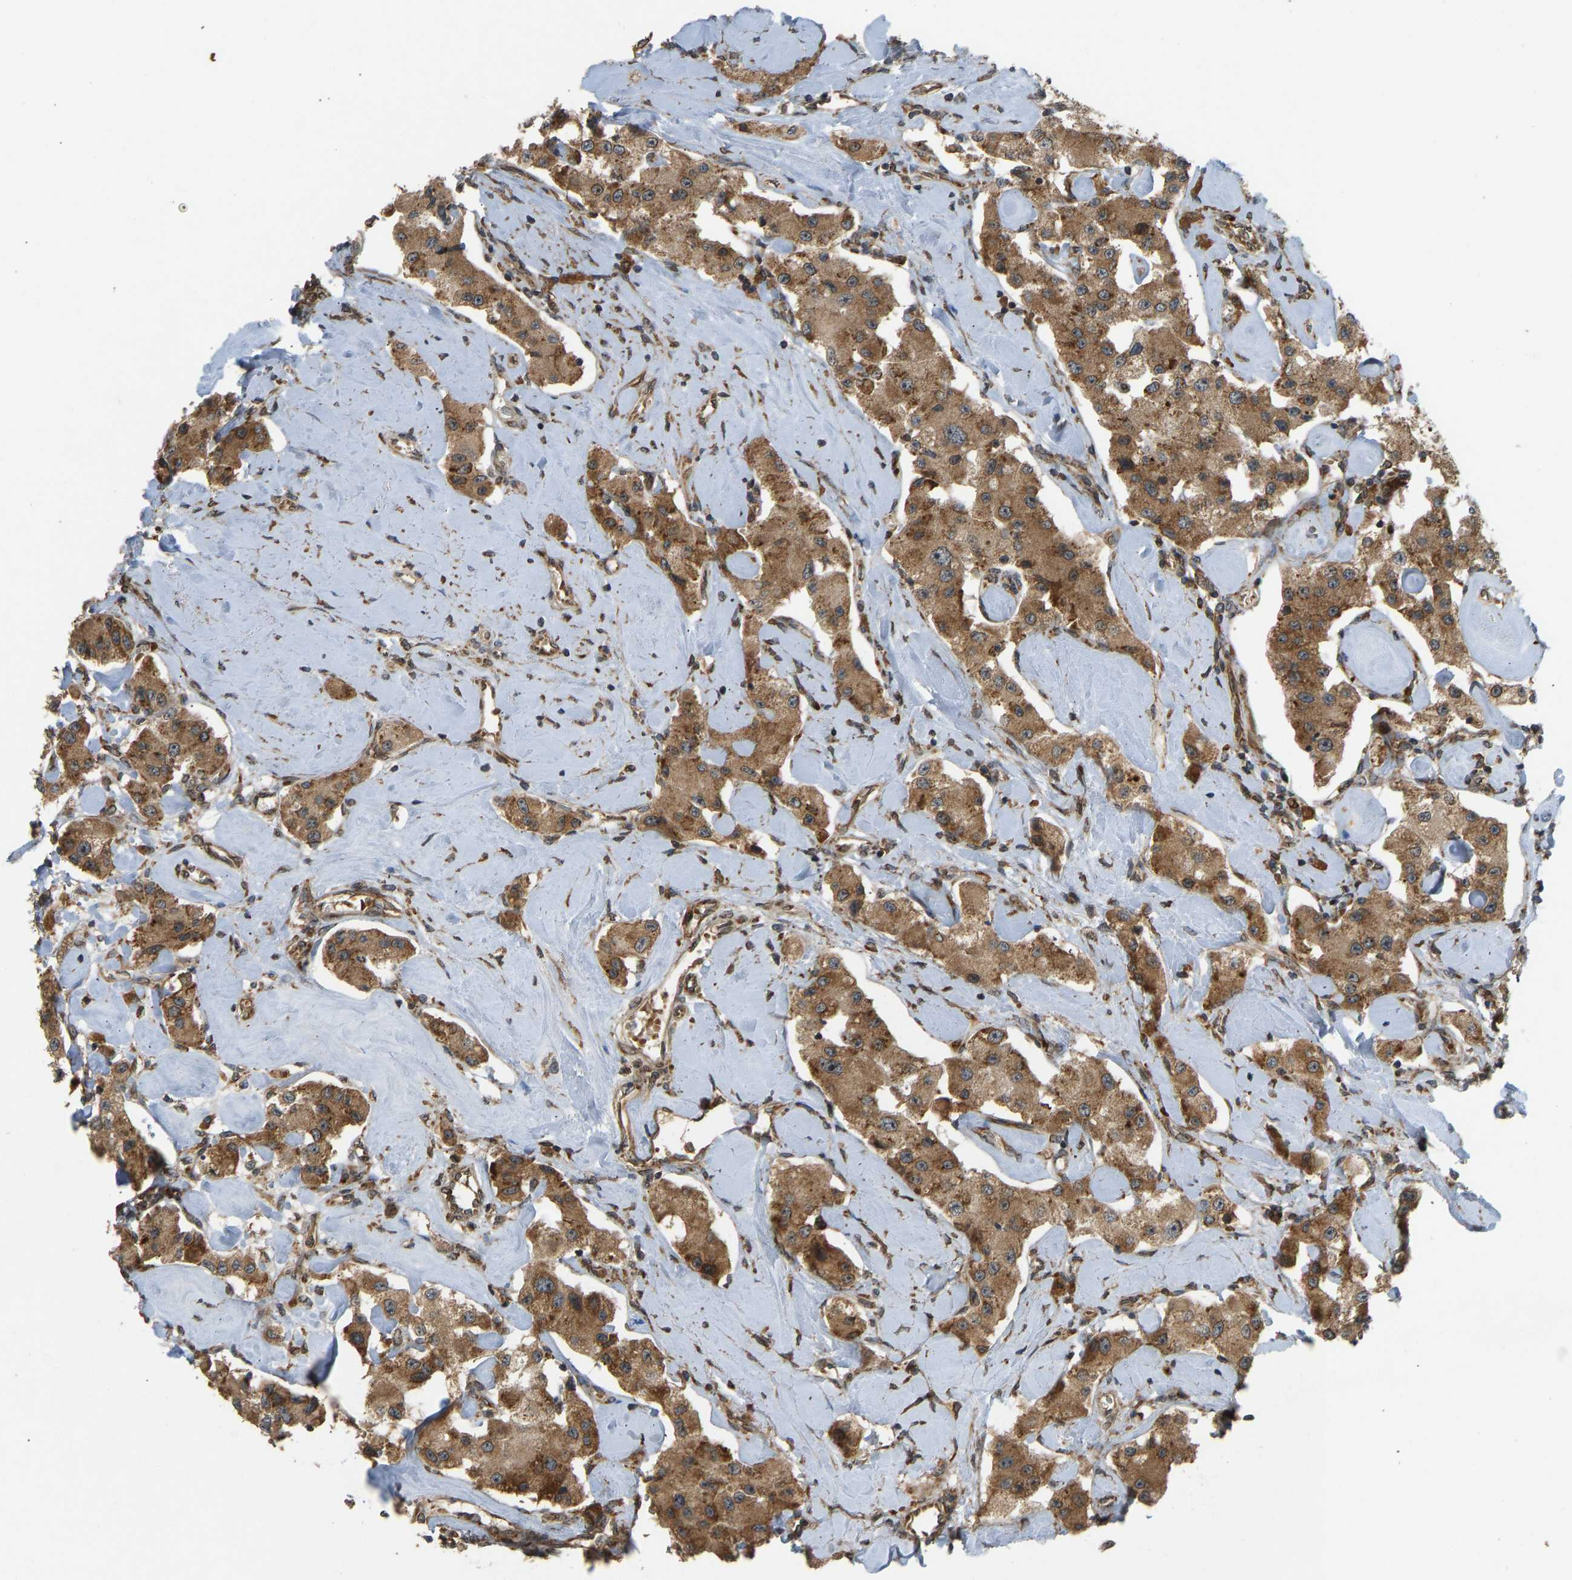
{"staining": {"intensity": "moderate", "quantity": ">75%", "location": "cytoplasmic/membranous"}, "tissue": "carcinoid", "cell_type": "Tumor cells", "image_type": "cancer", "snomed": [{"axis": "morphology", "description": "Carcinoid, malignant, NOS"}, {"axis": "topography", "description": "Pancreas"}], "caption": "High-power microscopy captured an immunohistochemistry (IHC) photomicrograph of carcinoid, revealing moderate cytoplasmic/membranous expression in approximately >75% of tumor cells.", "gene": "RPN2", "patient": {"sex": "male", "age": 41}}